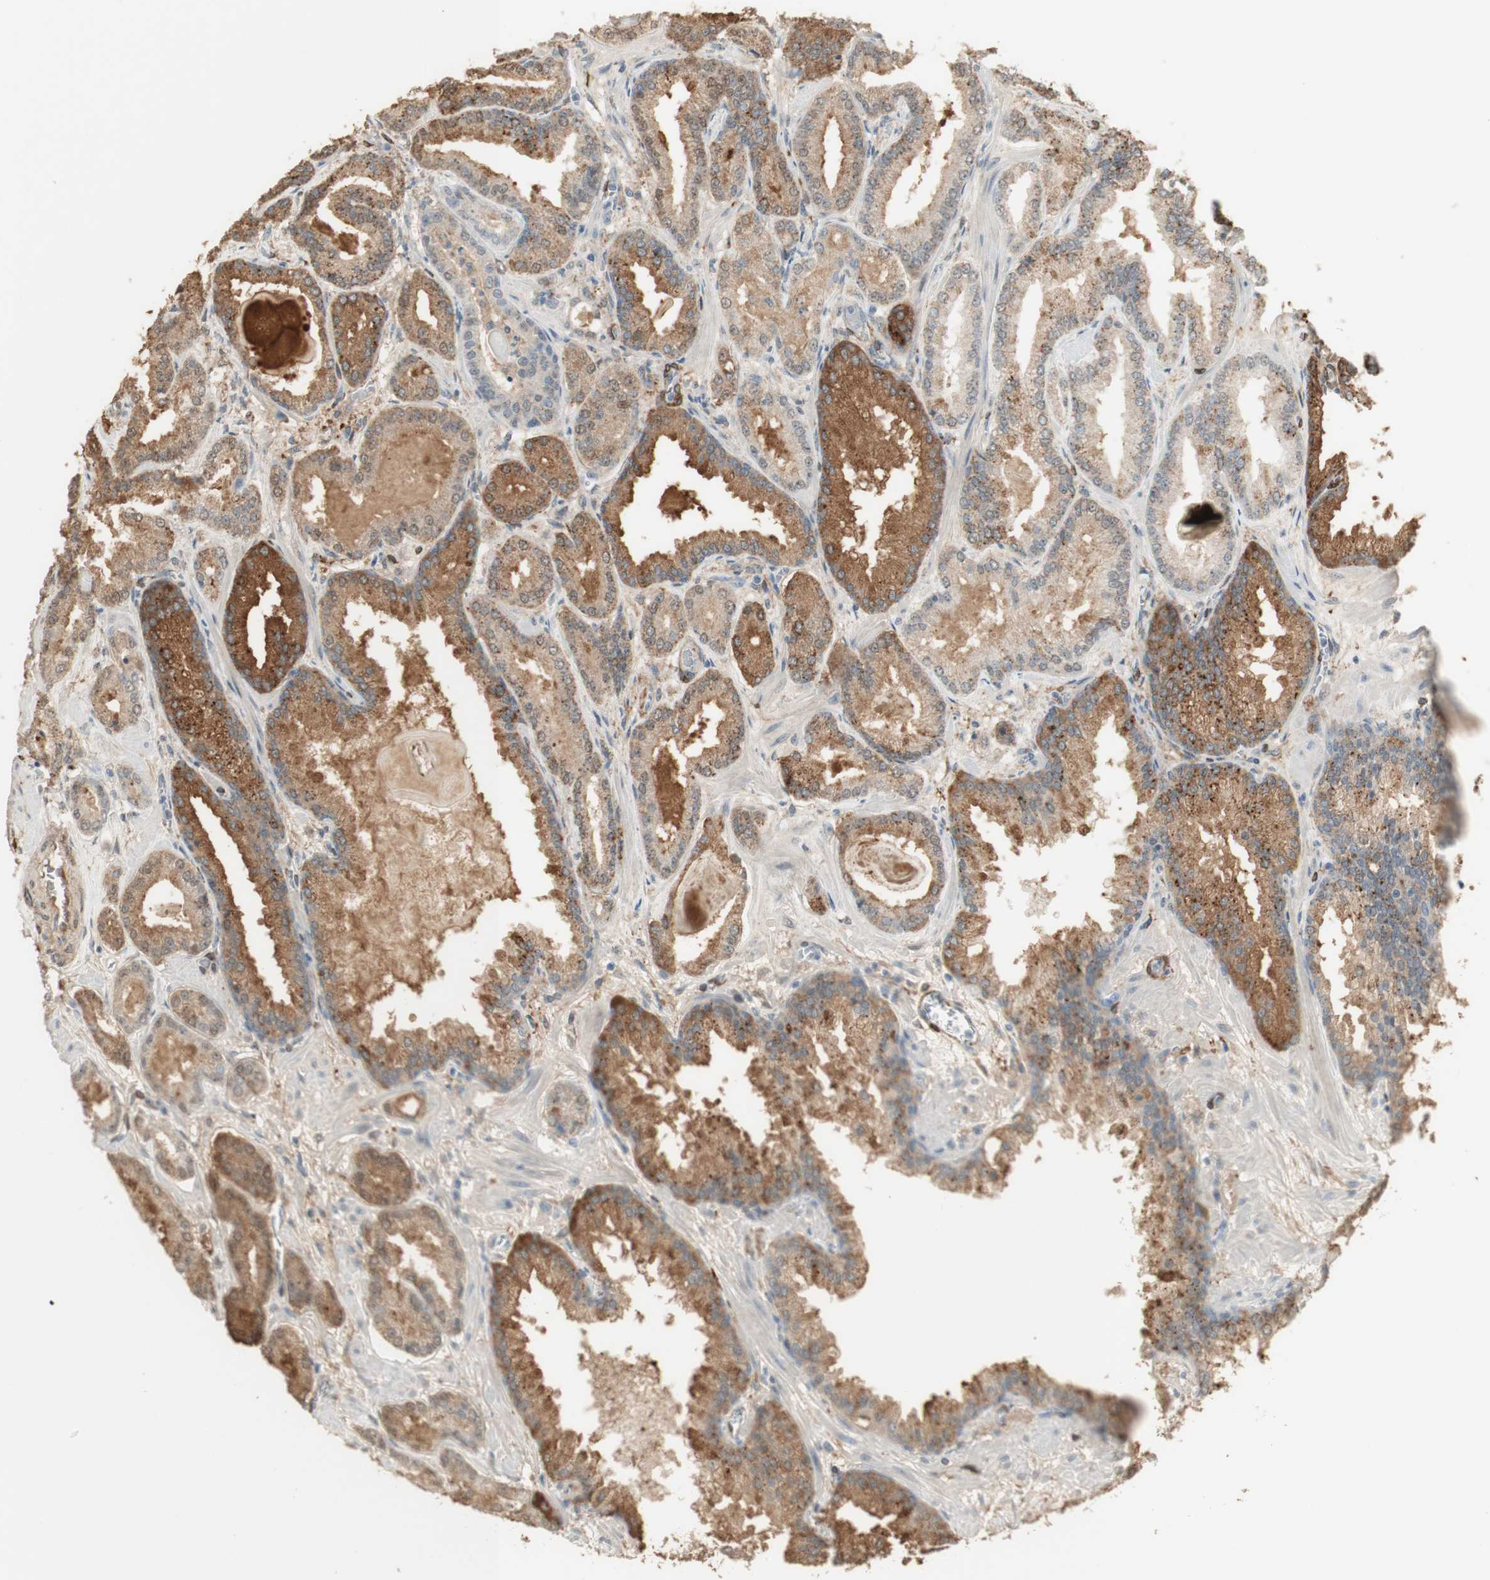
{"staining": {"intensity": "weak", "quantity": ">75%", "location": "cytoplasmic/membranous"}, "tissue": "prostate cancer", "cell_type": "Tumor cells", "image_type": "cancer", "snomed": [{"axis": "morphology", "description": "Adenocarcinoma, Low grade"}, {"axis": "topography", "description": "Prostate"}], "caption": "Human prostate cancer (adenocarcinoma (low-grade)) stained with a brown dye shows weak cytoplasmic/membranous positive positivity in about >75% of tumor cells.", "gene": "MUC3A", "patient": {"sex": "male", "age": 59}}